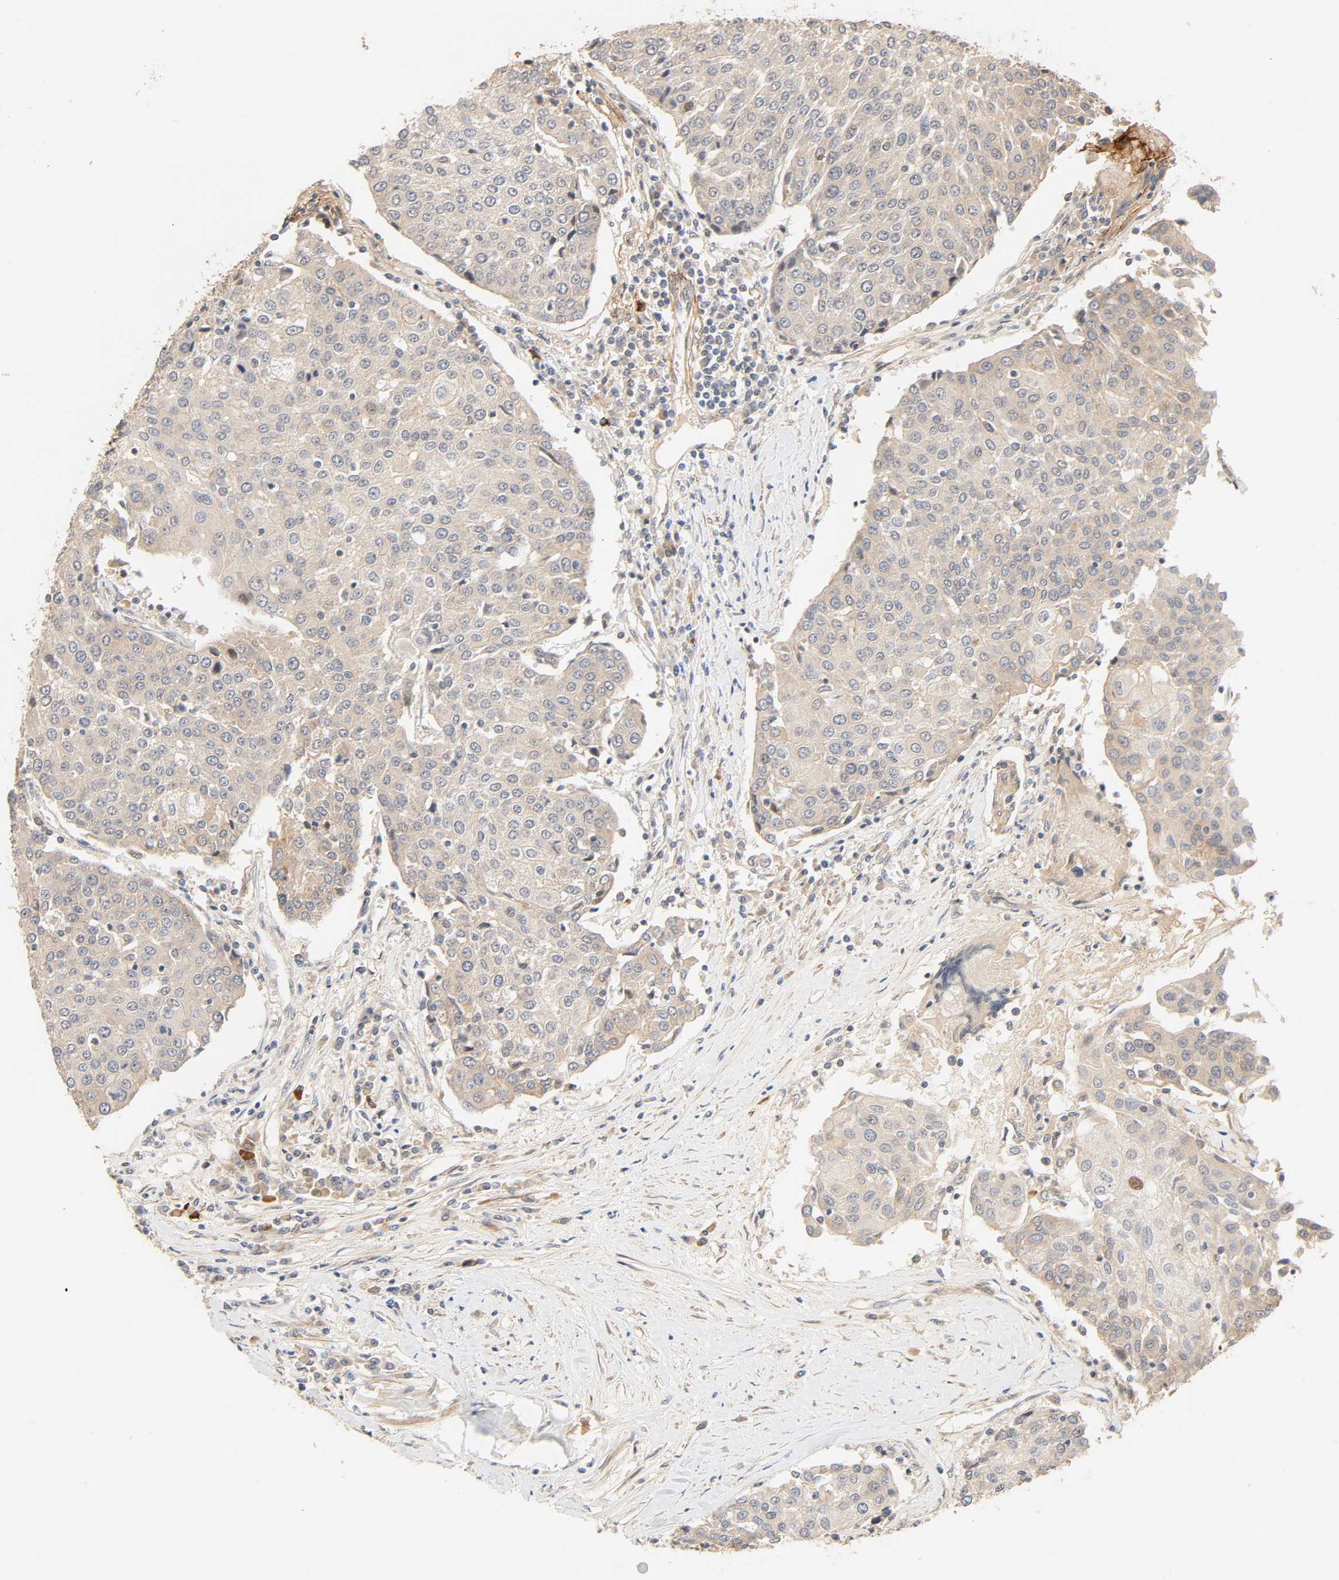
{"staining": {"intensity": "weak", "quantity": "25%-75%", "location": "cytoplasmic/membranous"}, "tissue": "urothelial cancer", "cell_type": "Tumor cells", "image_type": "cancer", "snomed": [{"axis": "morphology", "description": "Urothelial carcinoma, High grade"}, {"axis": "topography", "description": "Urinary bladder"}], "caption": "DAB (3,3'-diaminobenzidine) immunohistochemical staining of urothelial carcinoma (high-grade) exhibits weak cytoplasmic/membranous protein positivity in approximately 25%-75% of tumor cells.", "gene": "CACNA1G", "patient": {"sex": "female", "age": 85}}